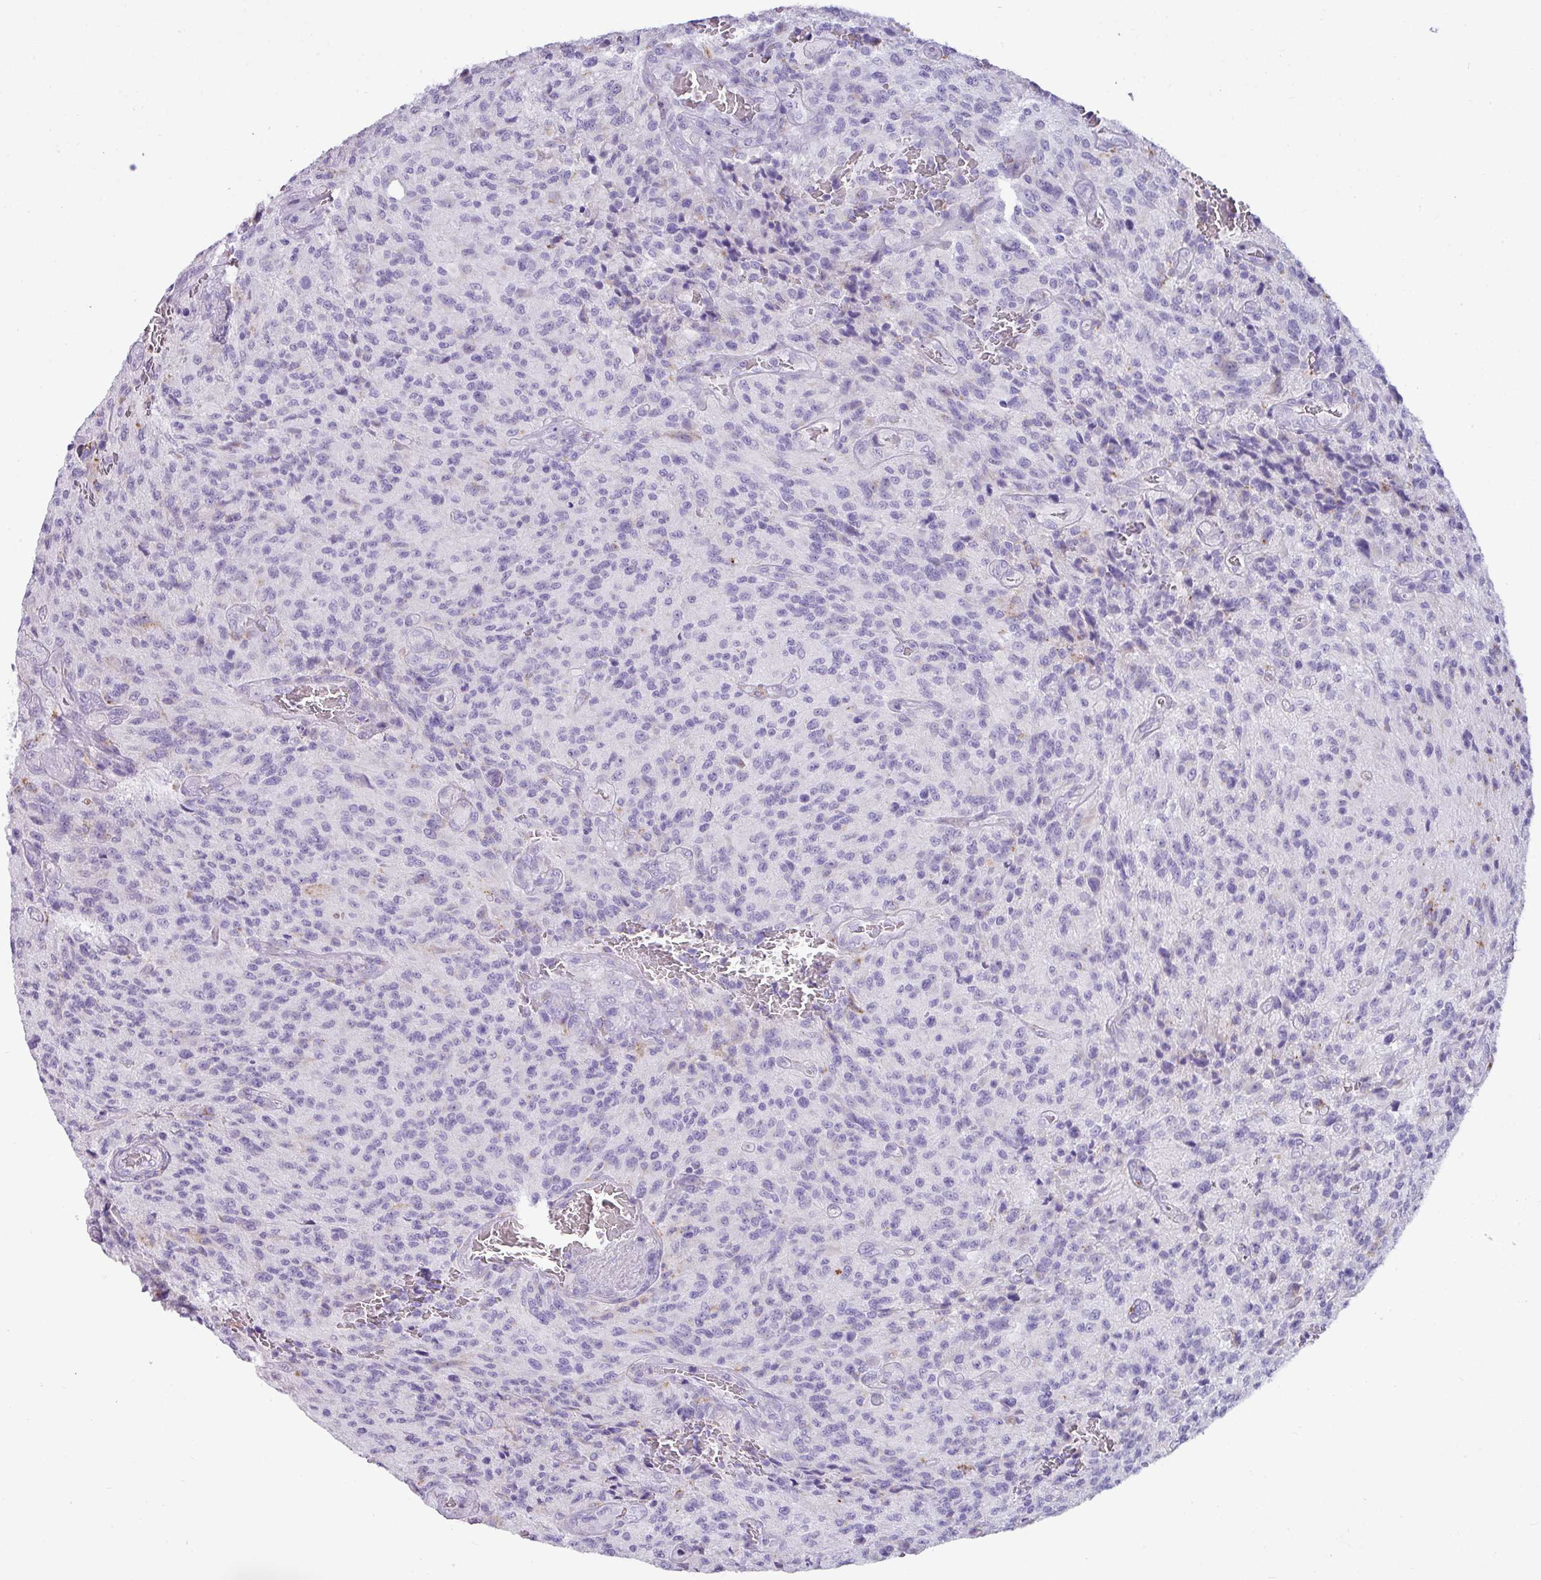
{"staining": {"intensity": "negative", "quantity": "none", "location": "none"}, "tissue": "glioma", "cell_type": "Tumor cells", "image_type": "cancer", "snomed": [{"axis": "morphology", "description": "Normal tissue, NOS"}, {"axis": "morphology", "description": "Glioma, malignant, High grade"}, {"axis": "topography", "description": "Cerebral cortex"}], "caption": "Immunohistochemistry (IHC) image of human malignant glioma (high-grade) stained for a protein (brown), which shows no expression in tumor cells.", "gene": "NCCRP1", "patient": {"sex": "male", "age": 56}}